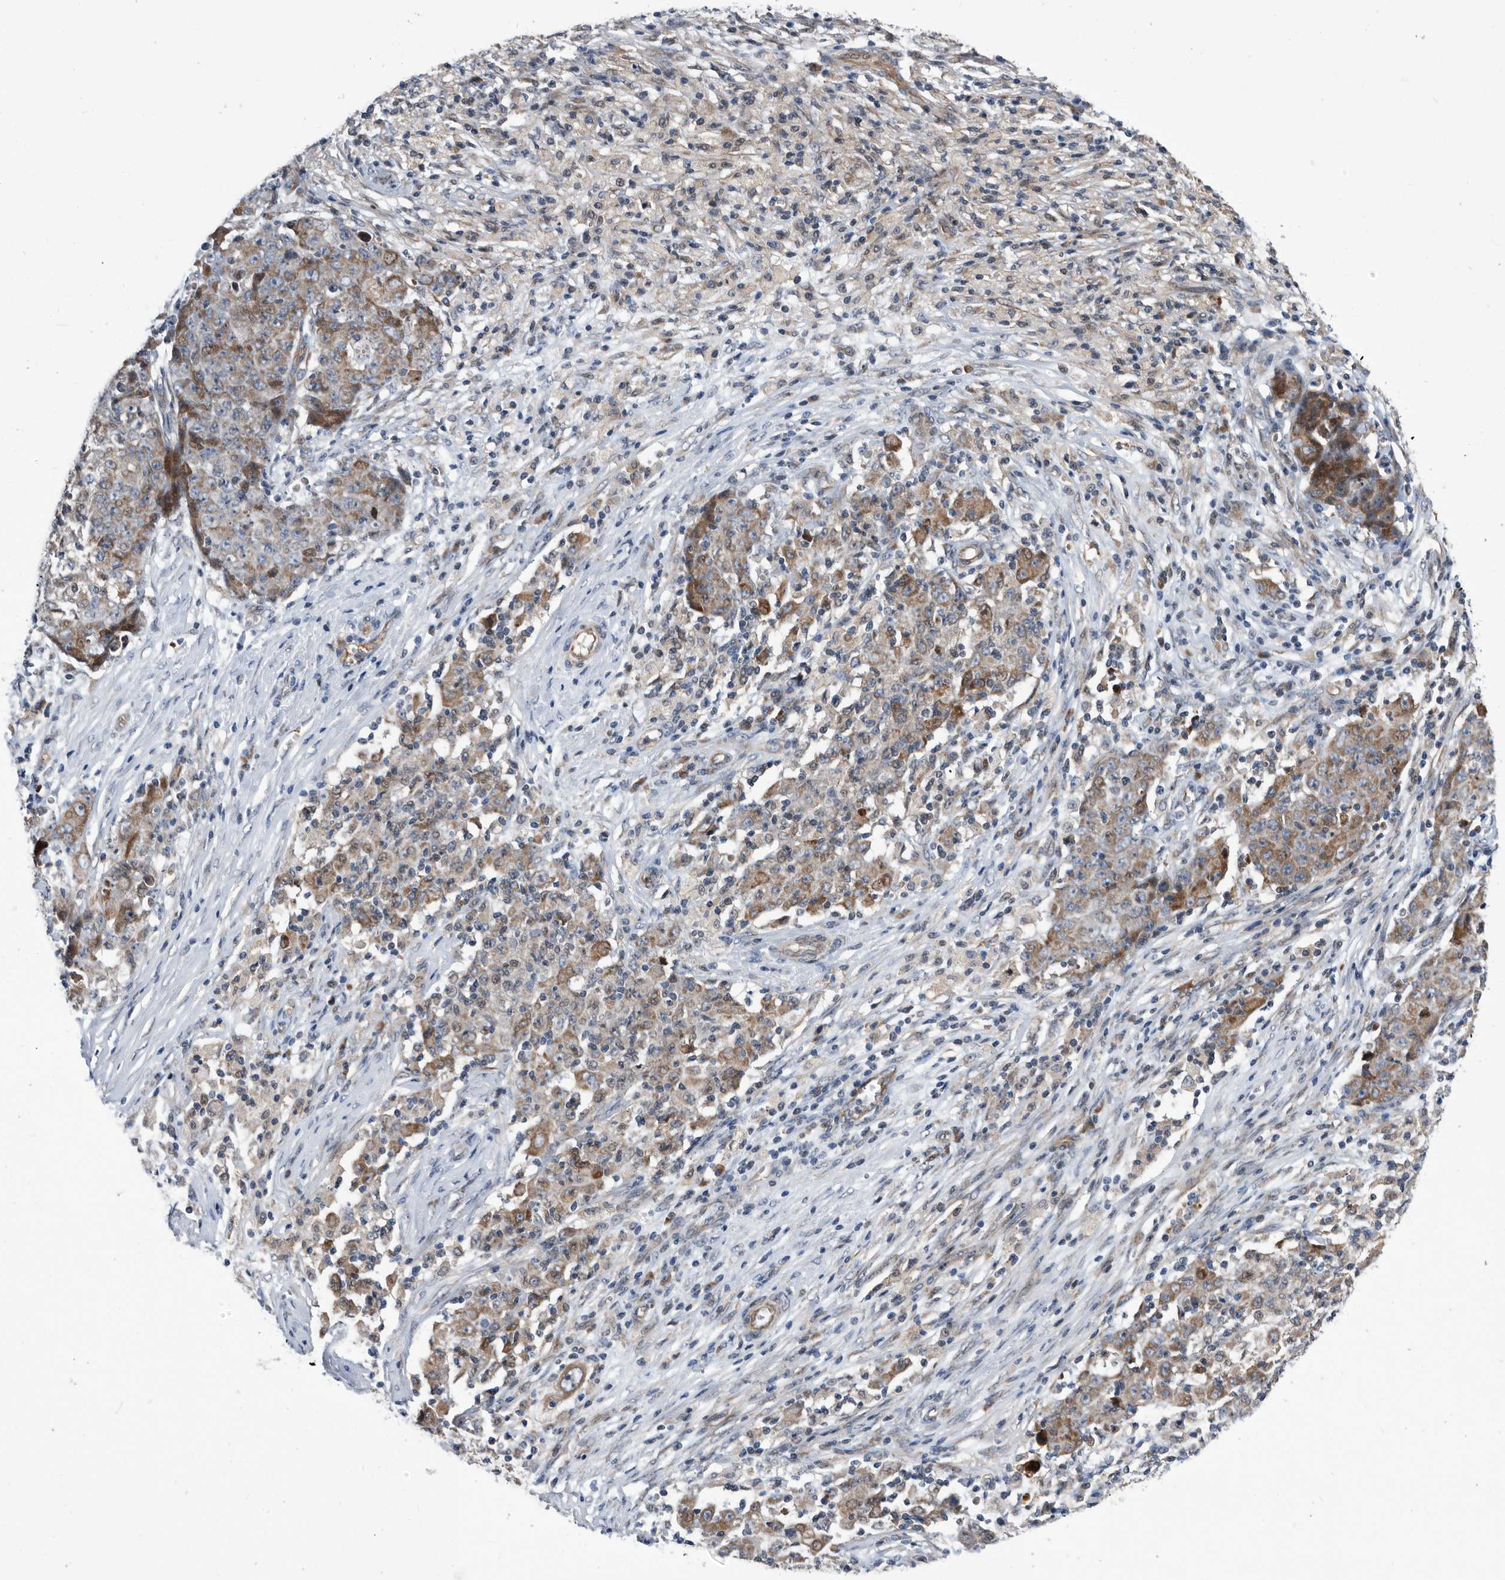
{"staining": {"intensity": "moderate", "quantity": "25%-75%", "location": "cytoplasmic/membranous"}, "tissue": "ovarian cancer", "cell_type": "Tumor cells", "image_type": "cancer", "snomed": [{"axis": "morphology", "description": "Carcinoma, endometroid"}, {"axis": "topography", "description": "Ovary"}], "caption": "The photomicrograph shows immunohistochemical staining of ovarian cancer. There is moderate cytoplasmic/membranous staining is seen in approximately 25%-75% of tumor cells.", "gene": "SERINC2", "patient": {"sex": "female", "age": 42}}